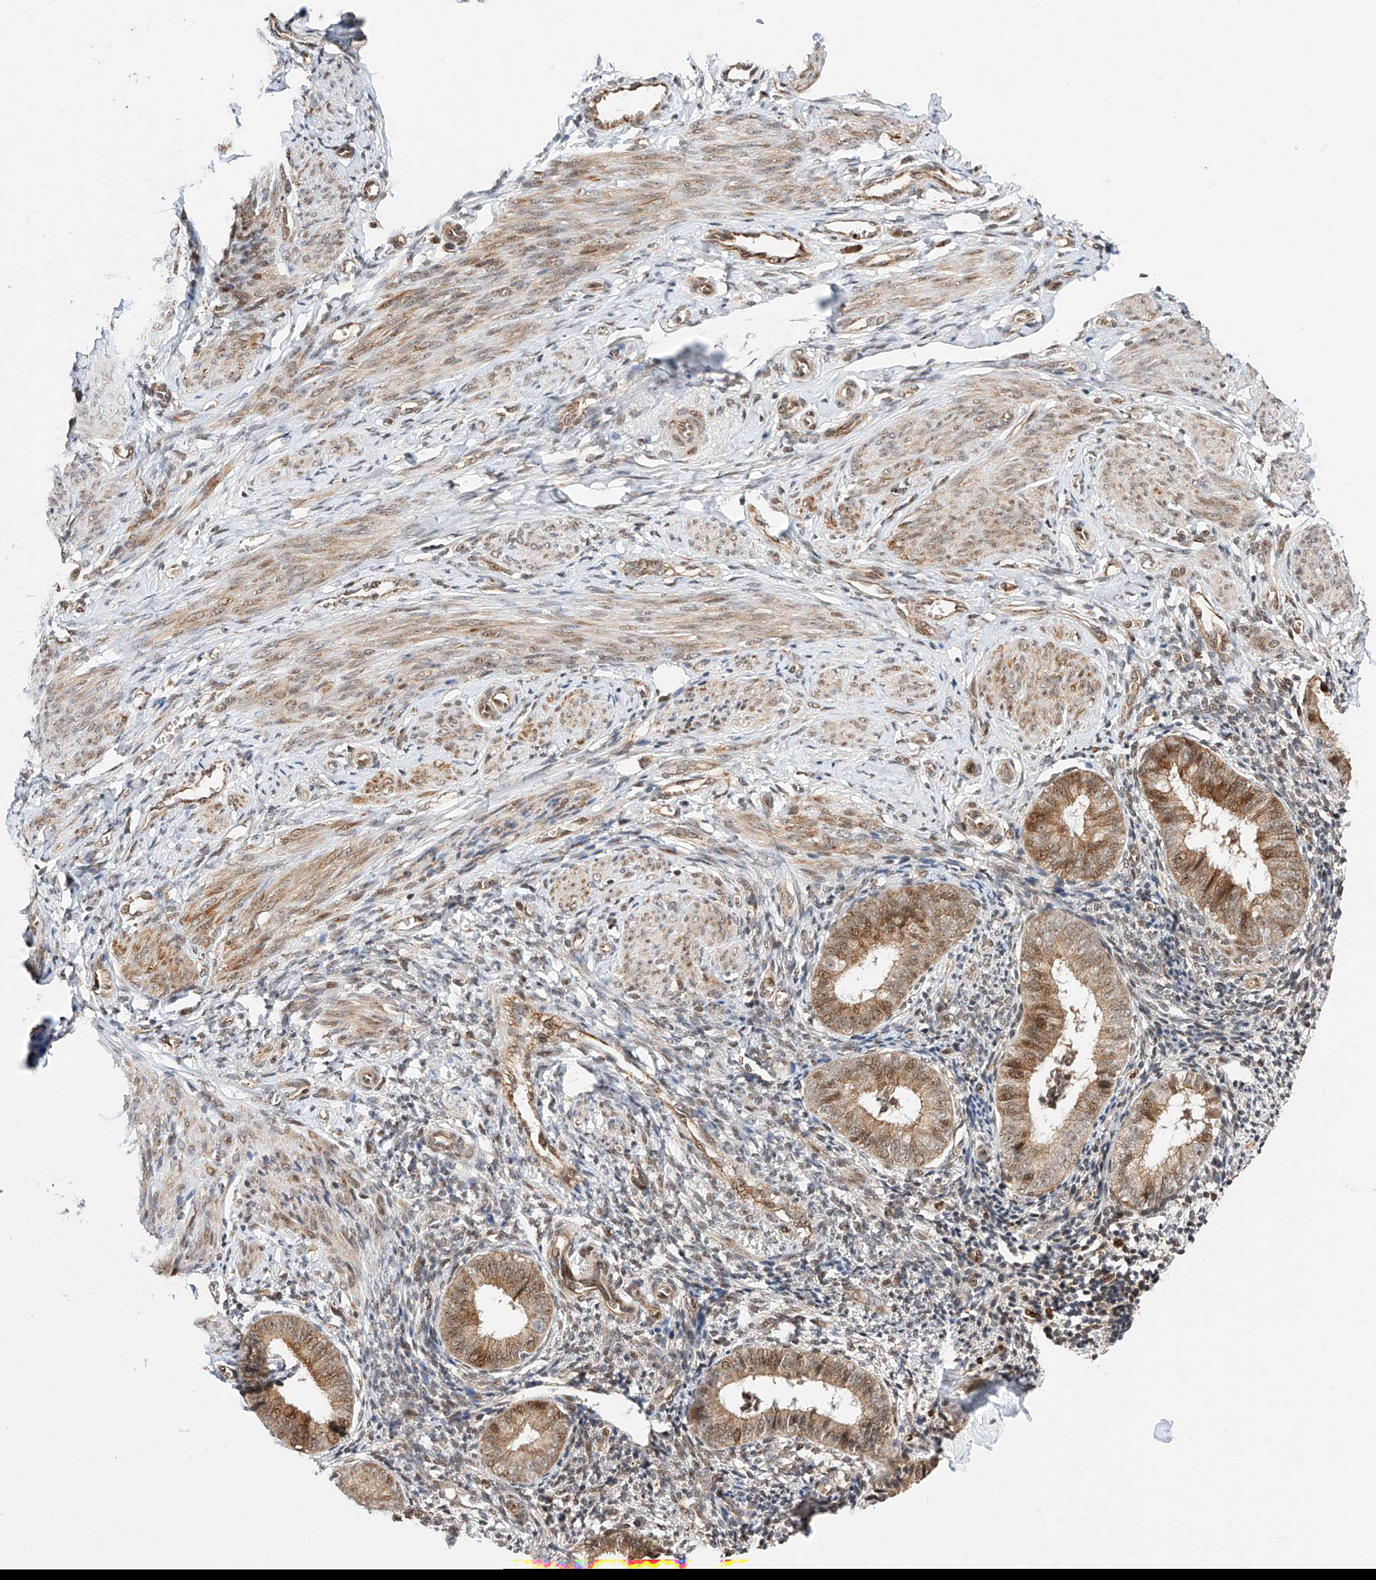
{"staining": {"intensity": "negative", "quantity": "none", "location": "none"}, "tissue": "endometrium", "cell_type": "Cells in endometrial stroma", "image_type": "normal", "snomed": [{"axis": "morphology", "description": "Normal tissue, NOS"}, {"axis": "topography", "description": "Uterus"}, {"axis": "topography", "description": "Endometrium"}], "caption": "This image is of normal endometrium stained with immunohistochemistry to label a protein in brown with the nuclei are counter-stained blue. There is no positivity in cells in endometrial stroma.", "gene": "THTPA", "patient": {"sex": "female", "age": 48}}